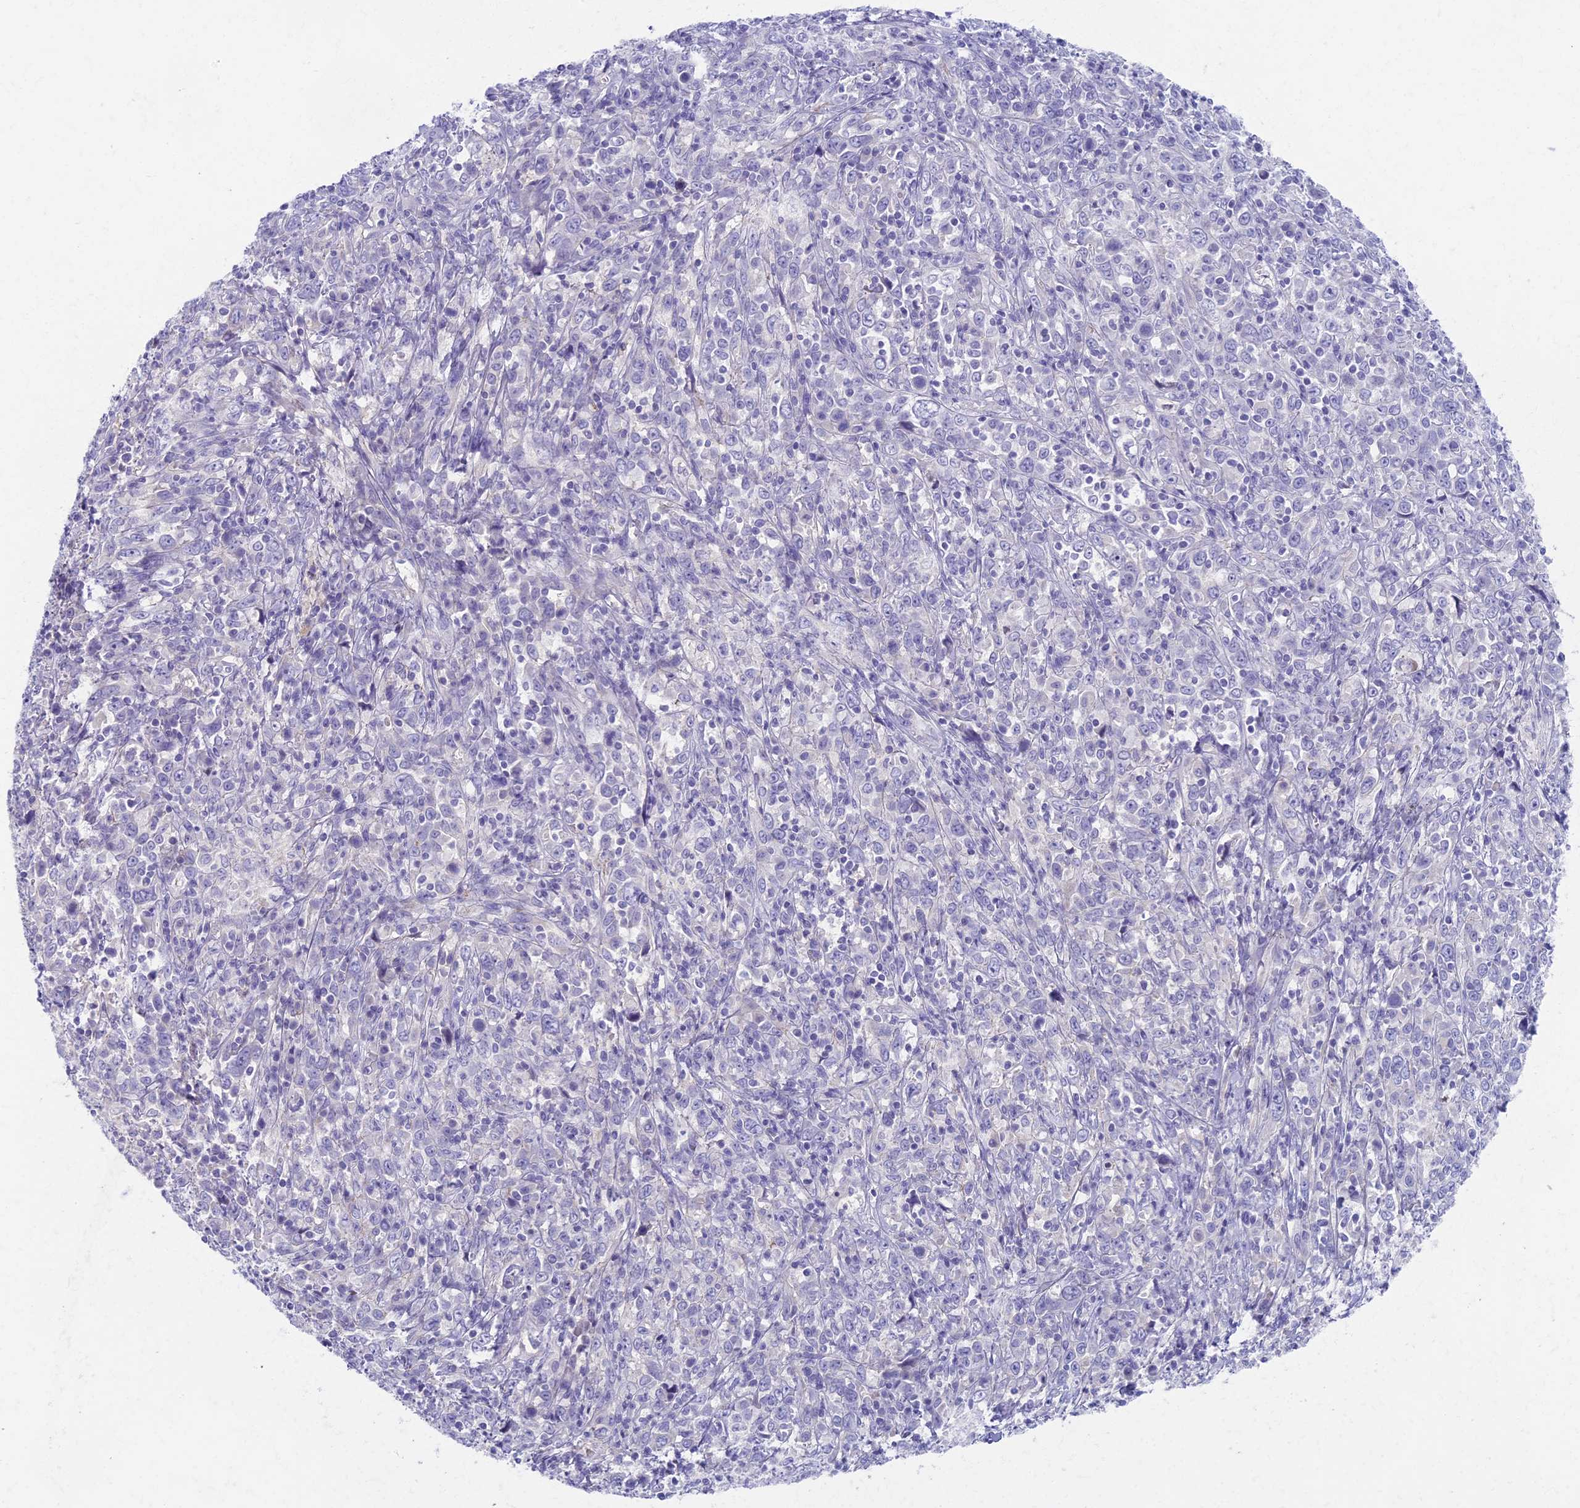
{"staining": {"intensity": "negative", "quantity": "none", "location": "none"}, "tissue": "cervical cancer", "cell_type": "Tumor cells", "image_type": "cancer", "snomed": [{"axis": "morphology", "description": "Squamous cell carcinoma, NOS"}, {"axis": "topography", "description": "Cervix"}], "caption": "Immunohistochemistry (IHC) of human cervical squamous cell carcinoma displays no staining in tumor cells.", "gene": "AP4E1", "patient": {"sex": "female", "age": 46}}